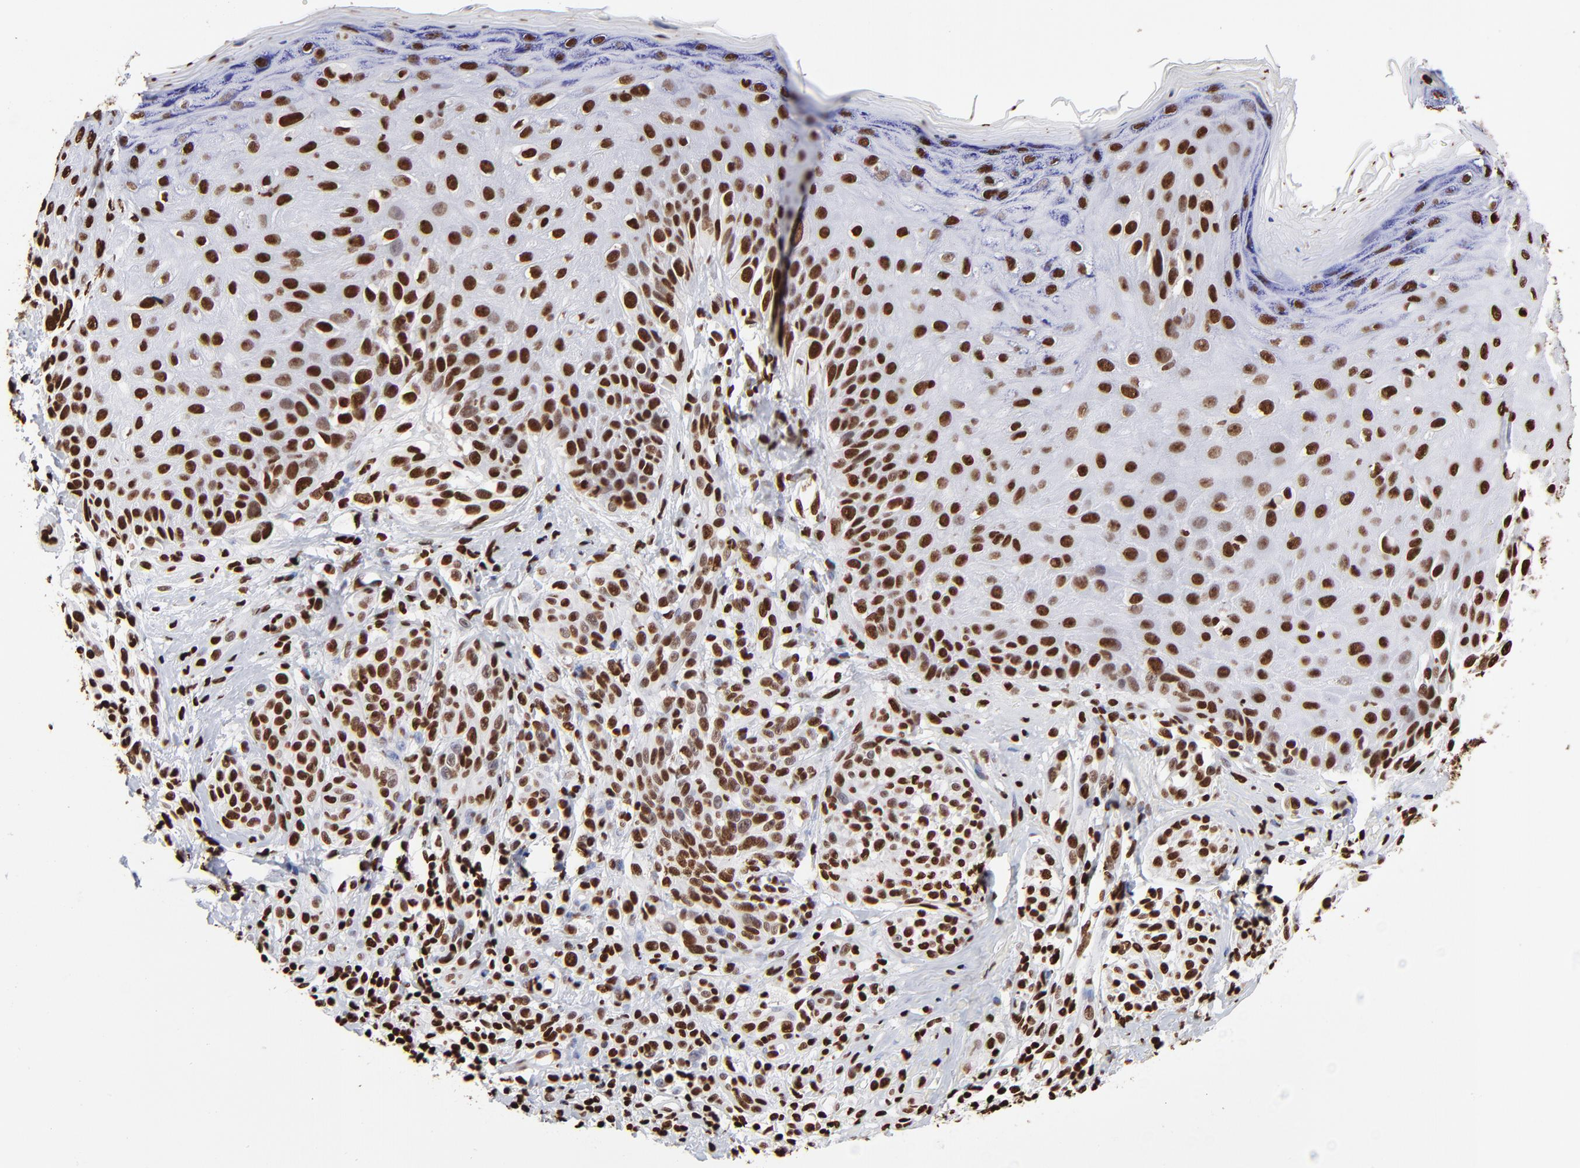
{"staining": {"intensity": "strong", "quantity": ">75%", "location": "nuclear"}, "tissue": "melanoma", "cell_type": "Tumor cells", "image_type": "cancer", "snomed": [{"axis": "morphology", "description": "Malignant melanoma, NOS"}, {"axis": "topography", "description": "Skin"}], "caption": "Melanoma was stained to show a protein in brown. There is high levels of strong nuclear staining in approximately >75% of tumor cells. (IHC, brightfield microscopy, high magnification).", "gene": "ZNF544", "patient": {"sex": "male", "age": 57}}